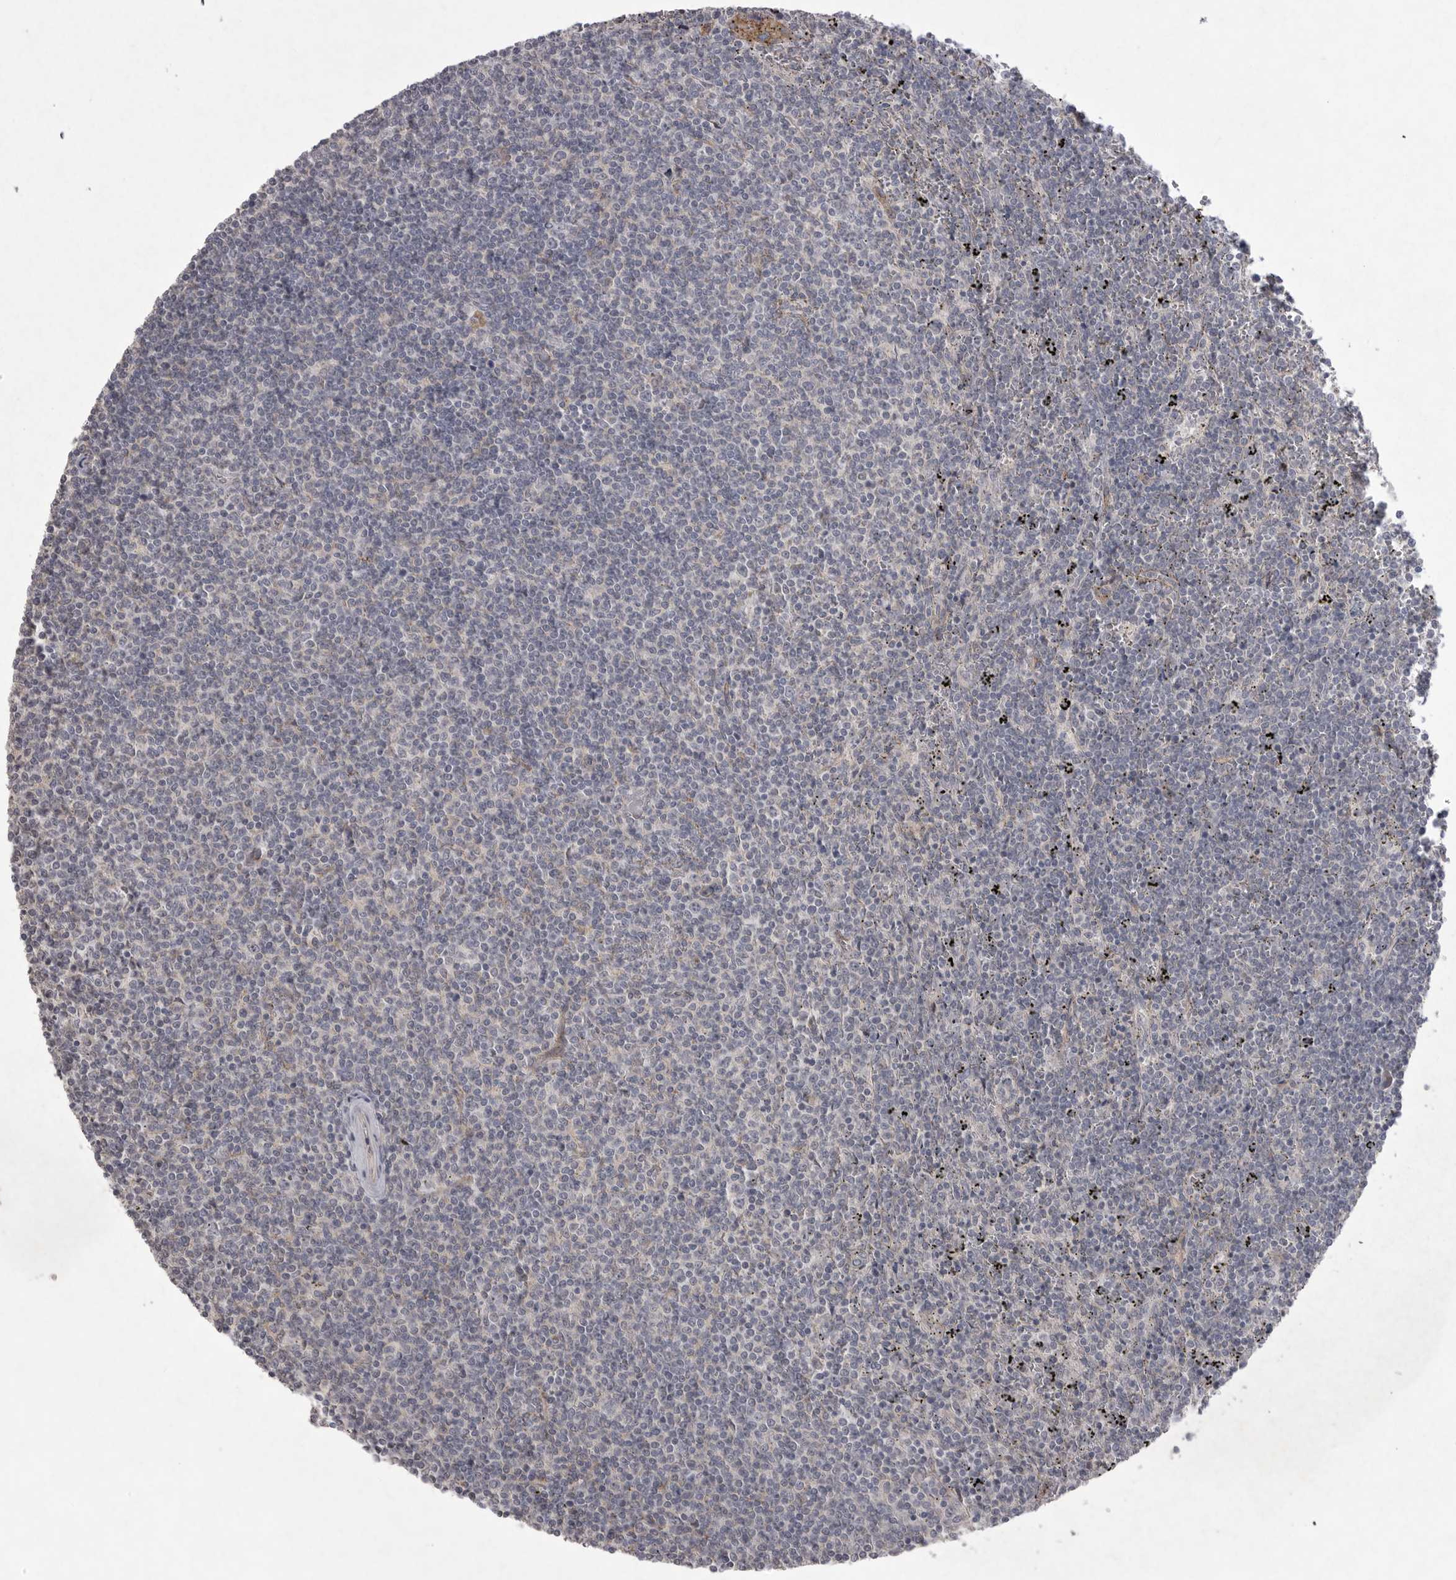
{"staining": {"intensity": "negative", "quantity": "none", "location": "none"}, "tissue": "lymphoma", "cell_type": "Tumor cells", "image_type": "cancer", "snomed": [{"axis": "morphology", "description": "Malignant lymphoma, non-Hodgkin's type, Low grade"}, {"axis": "topography", "description": "Spleen"}], "caption": "The immunohistochemistry photomicrograph has no significant expression in tumor cells of low-grade malignant lymphoma, non-Hodgkin's type tissue.", "gene": "VANGL2", "patient": {"sex": "female", "age": 50}}